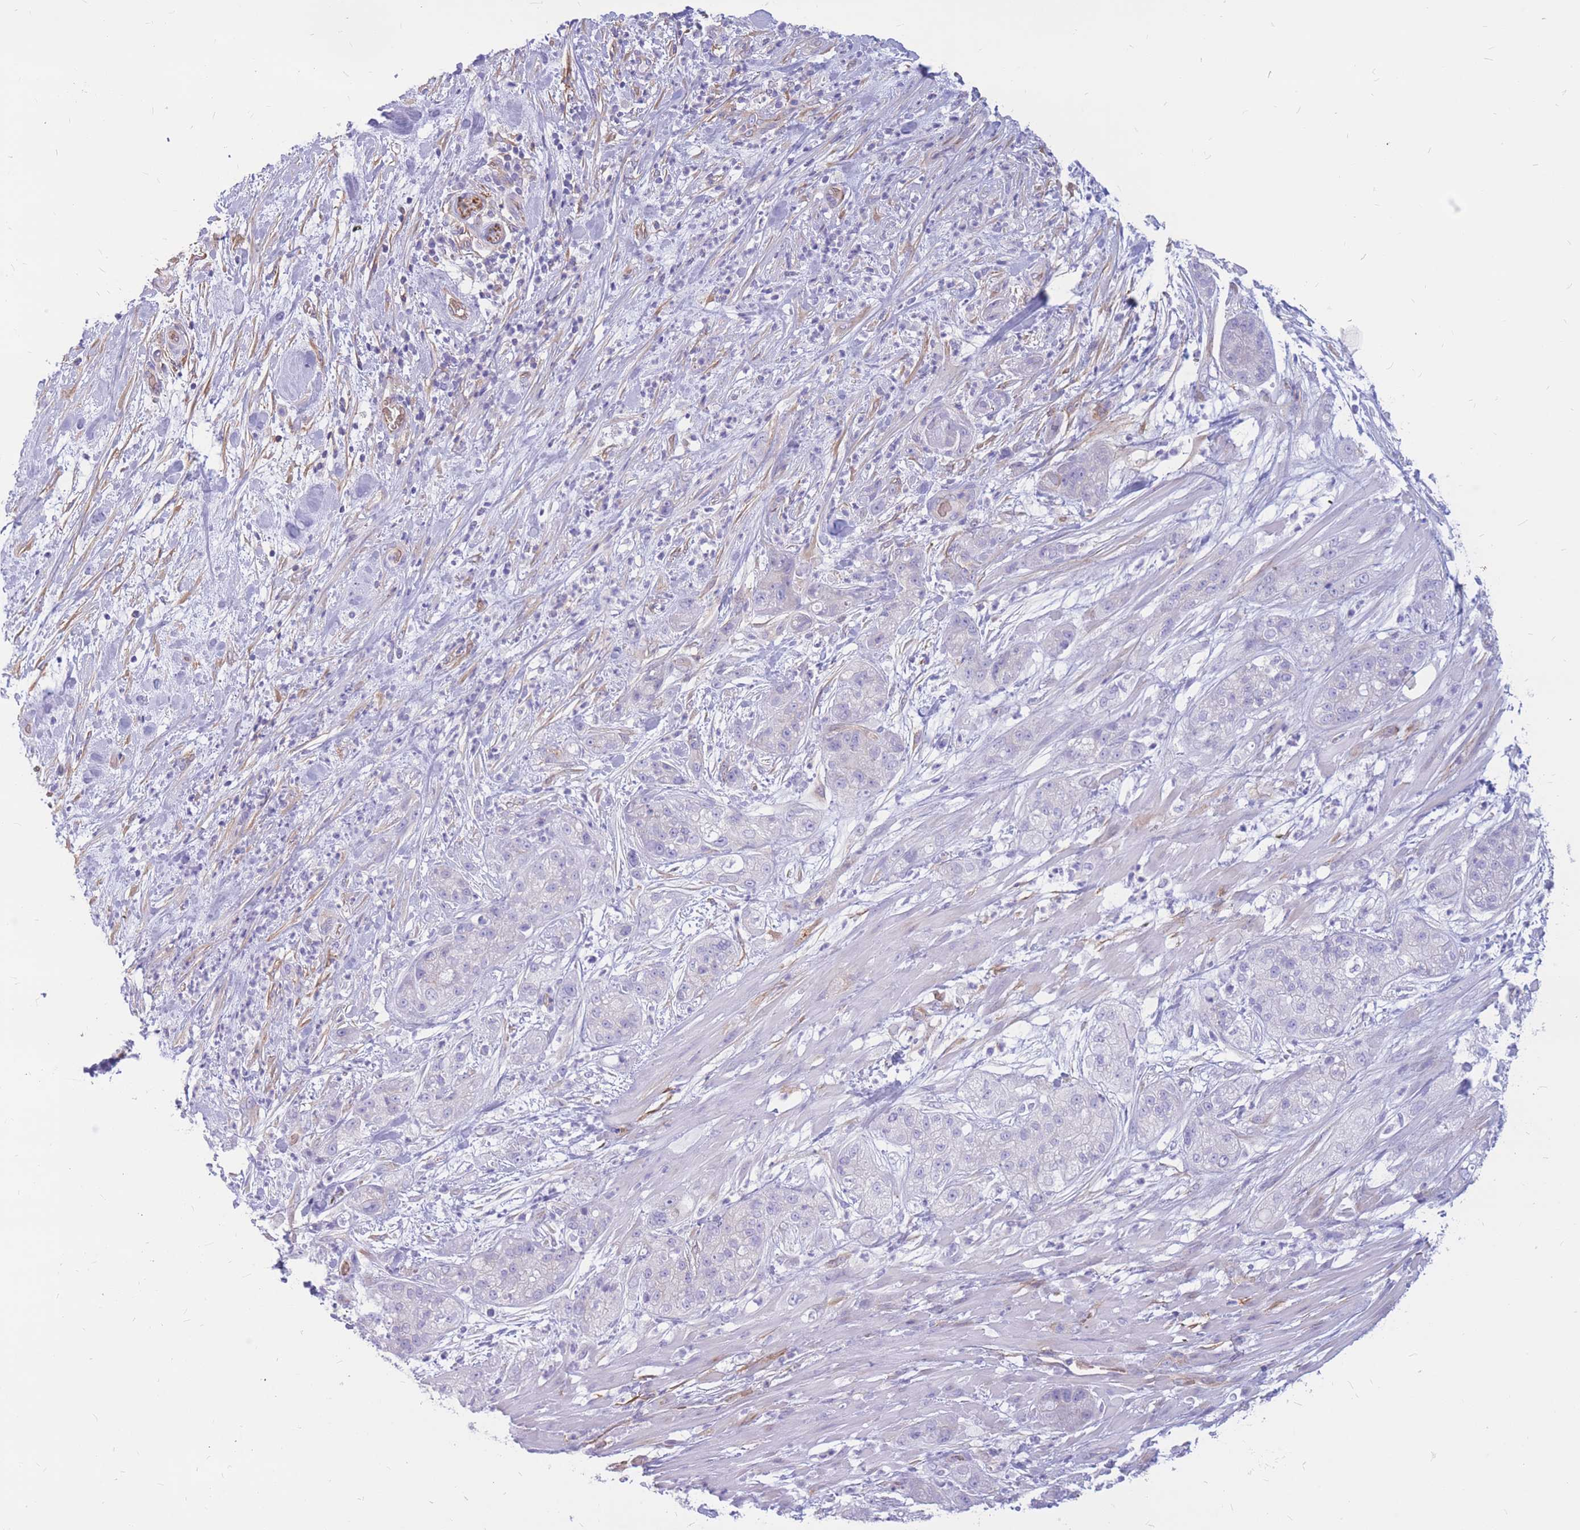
{"staining": {"intensity": "negative", "quantity": "none", "location": "none"}, "tissue": "pancreatic cancer", "cell_type": "Tumor cells", "image_type": "cancer", "snomed": [{"axis": "morphology", "description": "Adenocarcinoma, NOS"}, {"axis": "topography", "description": "Pancreas"}], "caption": "Immunohistochemistry (IHC) photomicrograph of adenocarcinoma (pancreatic) stained for a protein (brown), which displays no positivity in tumor cells.", "gene": "ADD2", "patient": {"sex": "female", "age": 78}}